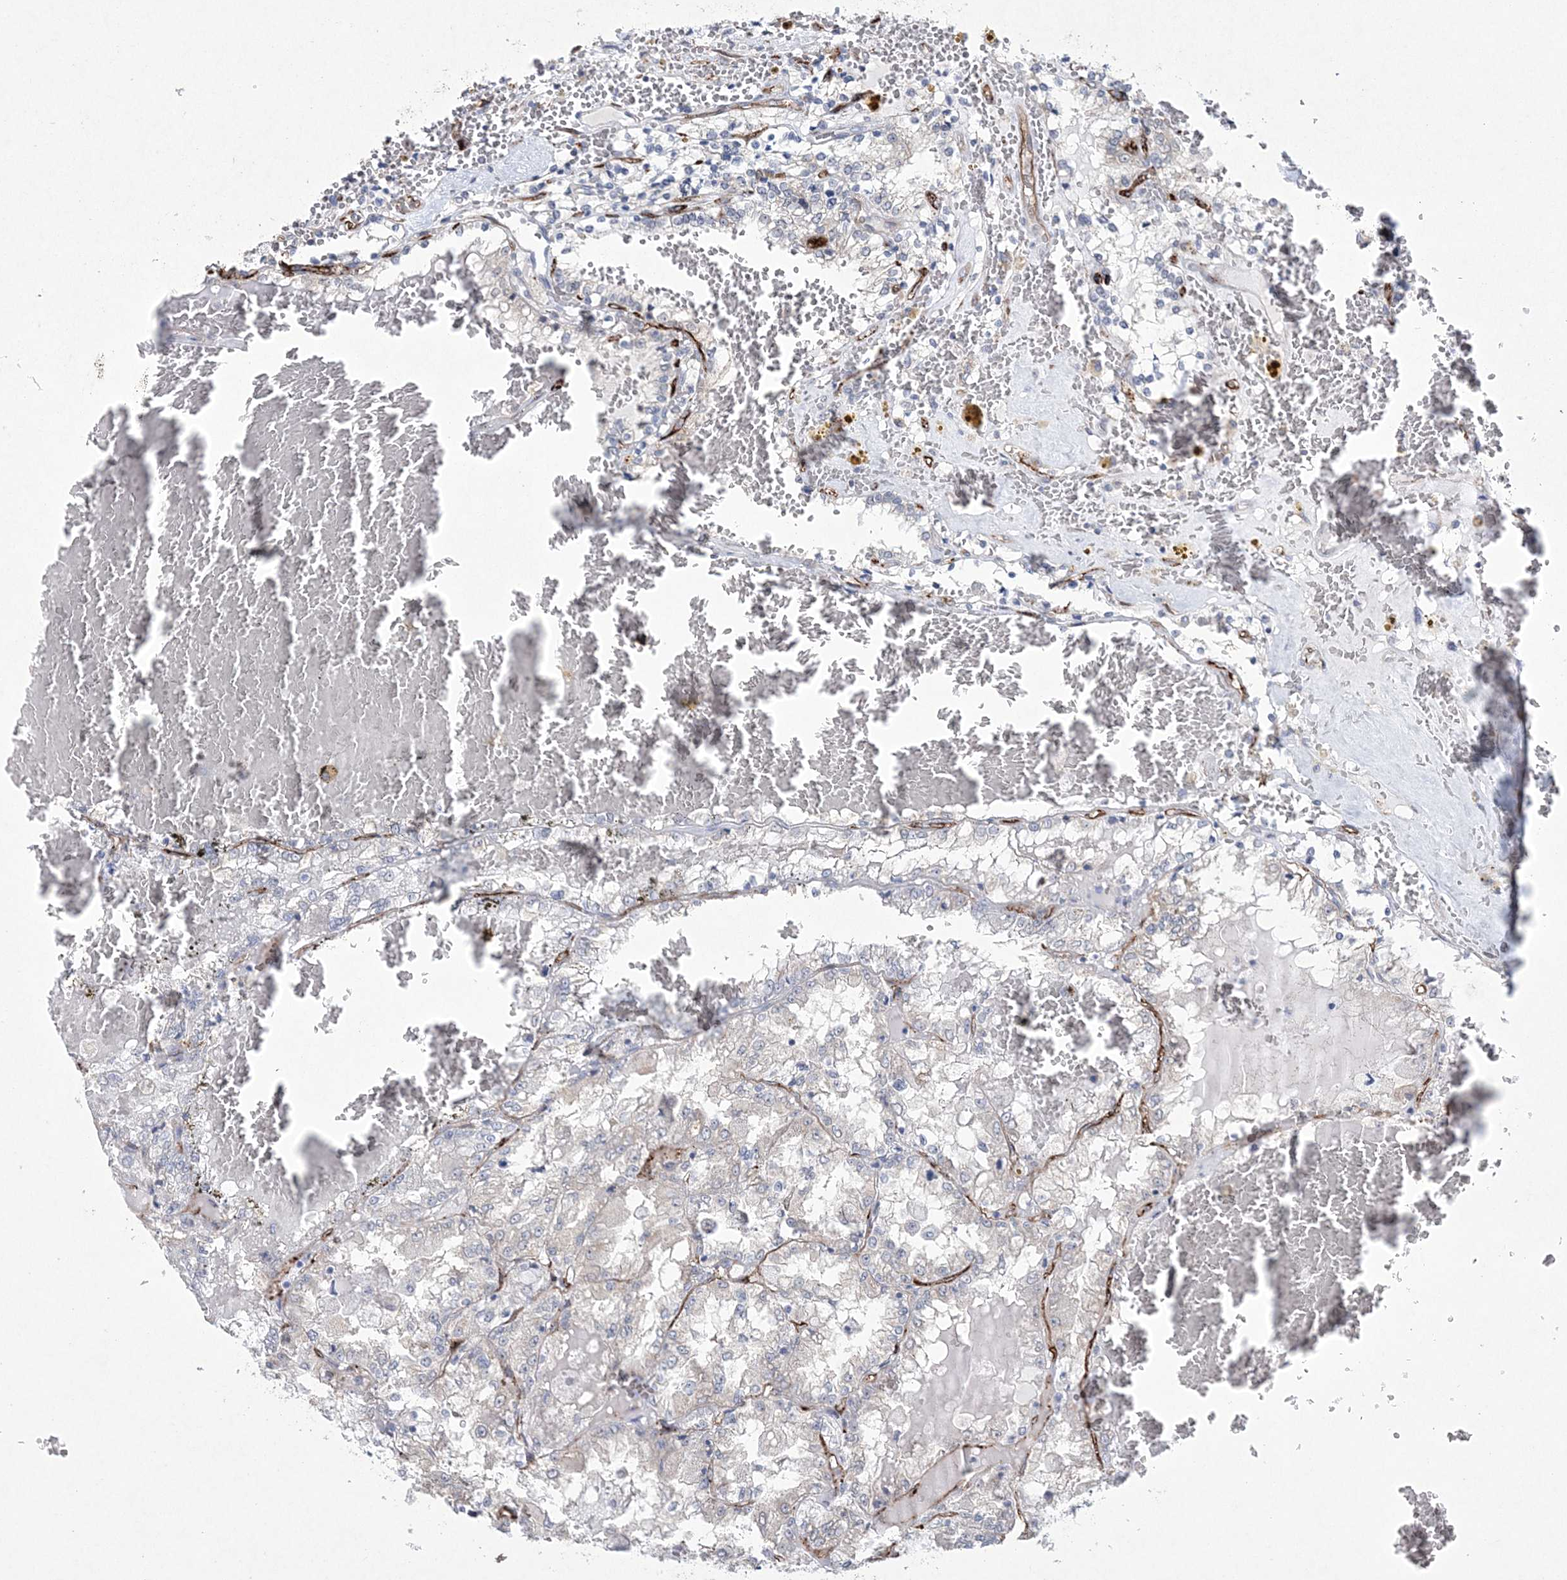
{"staining": {"intensity": "negative", "quantity": "none", "location": "none"}, "tissue": "renal cancer", "cell_type": "Tumor cells", "image_type": "cancer", "snomed": [{"axis": "morphology", "description": "Adenocarcinoma, NOS"}, {"axis": "topography", "description": "Kidney"}], "caption": "IHC image of renal cancer (adenocarcinoma) stained for a protein (brown), which exhibits no positivity in tumor cells.", "gene": "DPCD", "patient": {"sex": "female", "age": 56}}